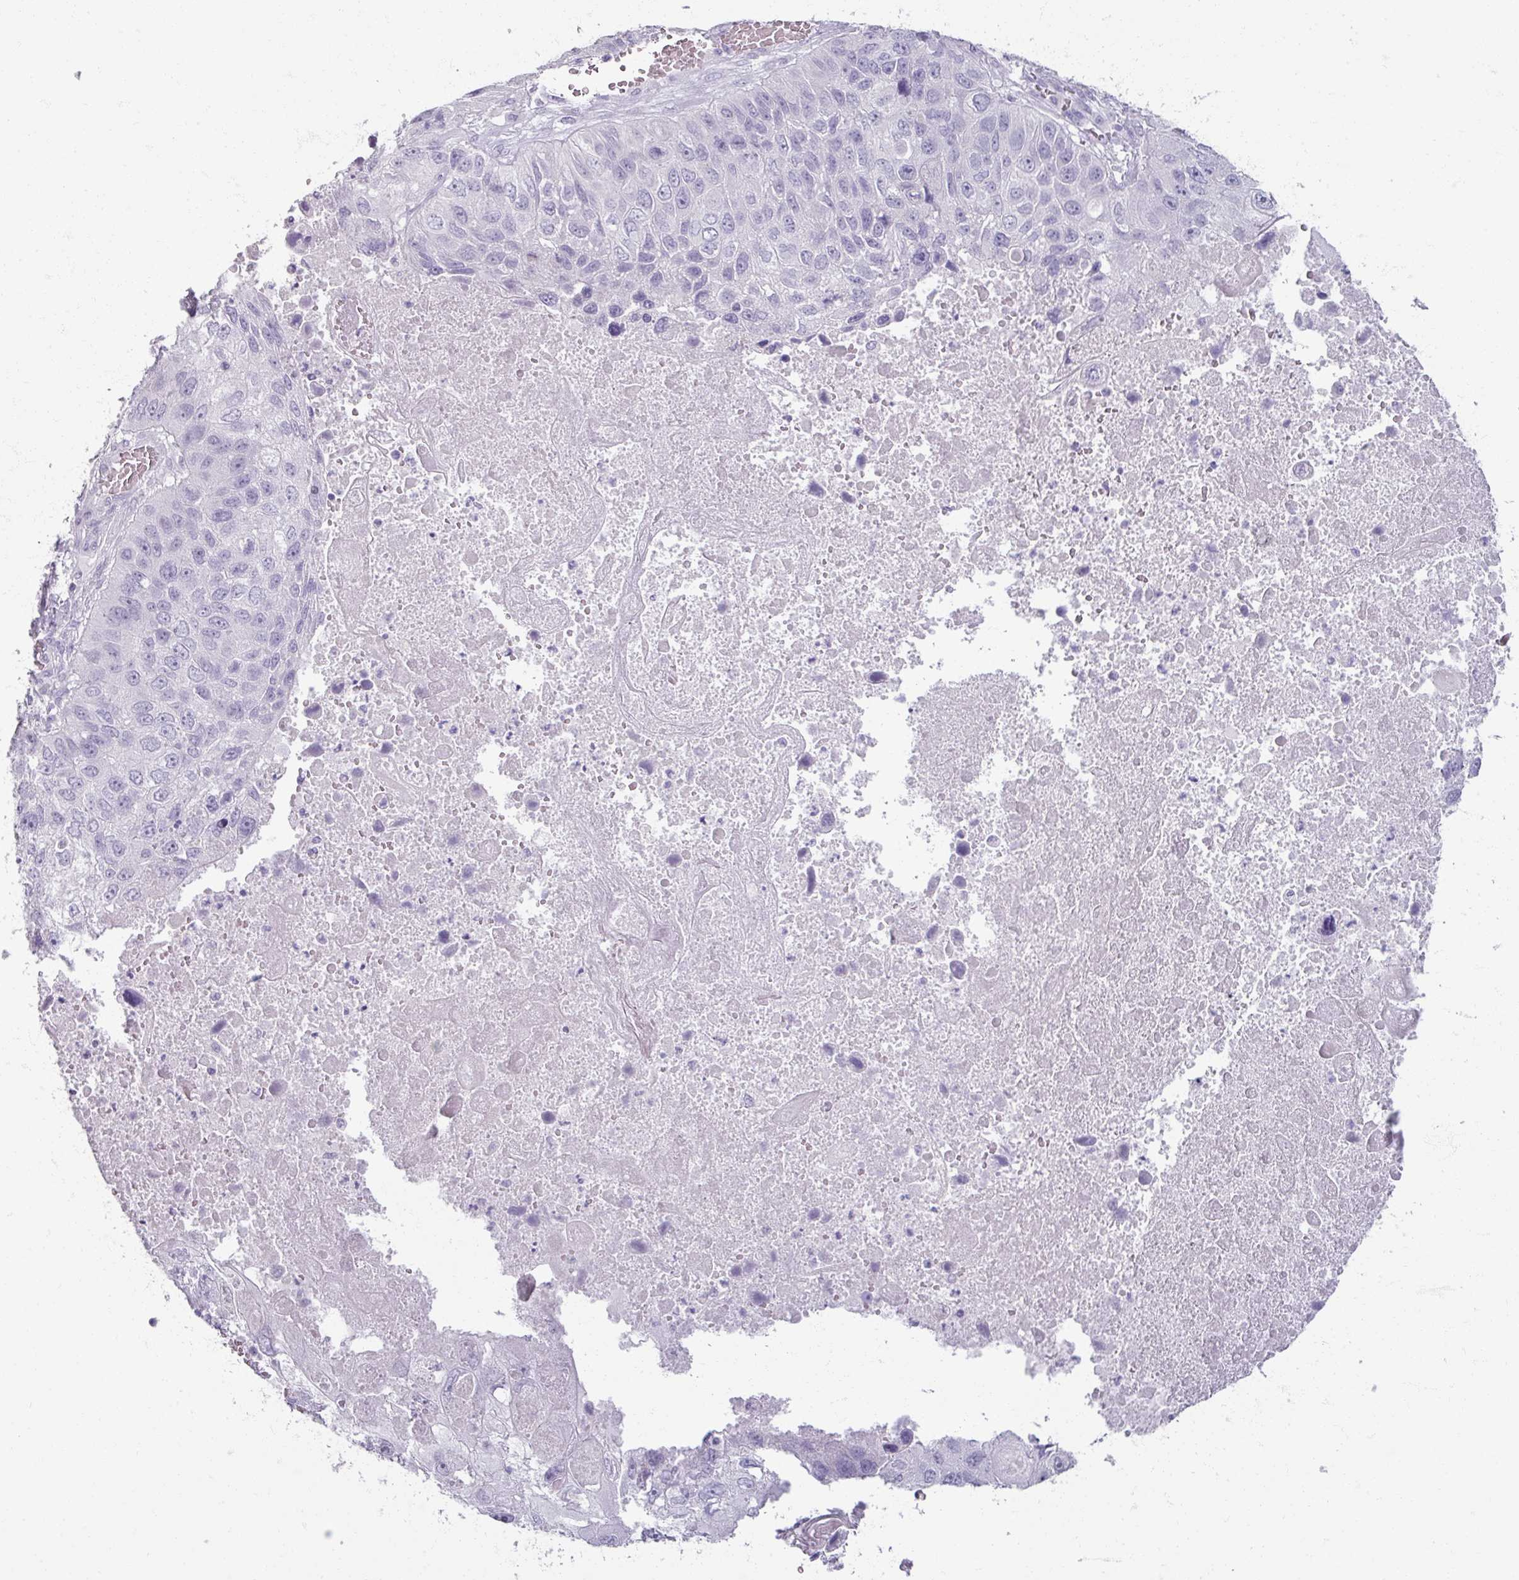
{"staining": {"intensity": "negative", "quantity": "none", "location": "none"}, "tissue": "lung cancer", "cell_type": "Tumor cells", "image_type": "cancer", "snomed": [{"axis": "morphology", "description": "Squamous cell carcinoma, NOS"}, {"axis": "topography", "description": "Lung"}], "caption": "DAB (3,3'-diaminobenzidine) immunohistochemical staining of lung squamous cell carcinoma reveals no significant positivity in tumor cells.", "gene": "TG", "patient": {"sex": "male", "age": 61}}